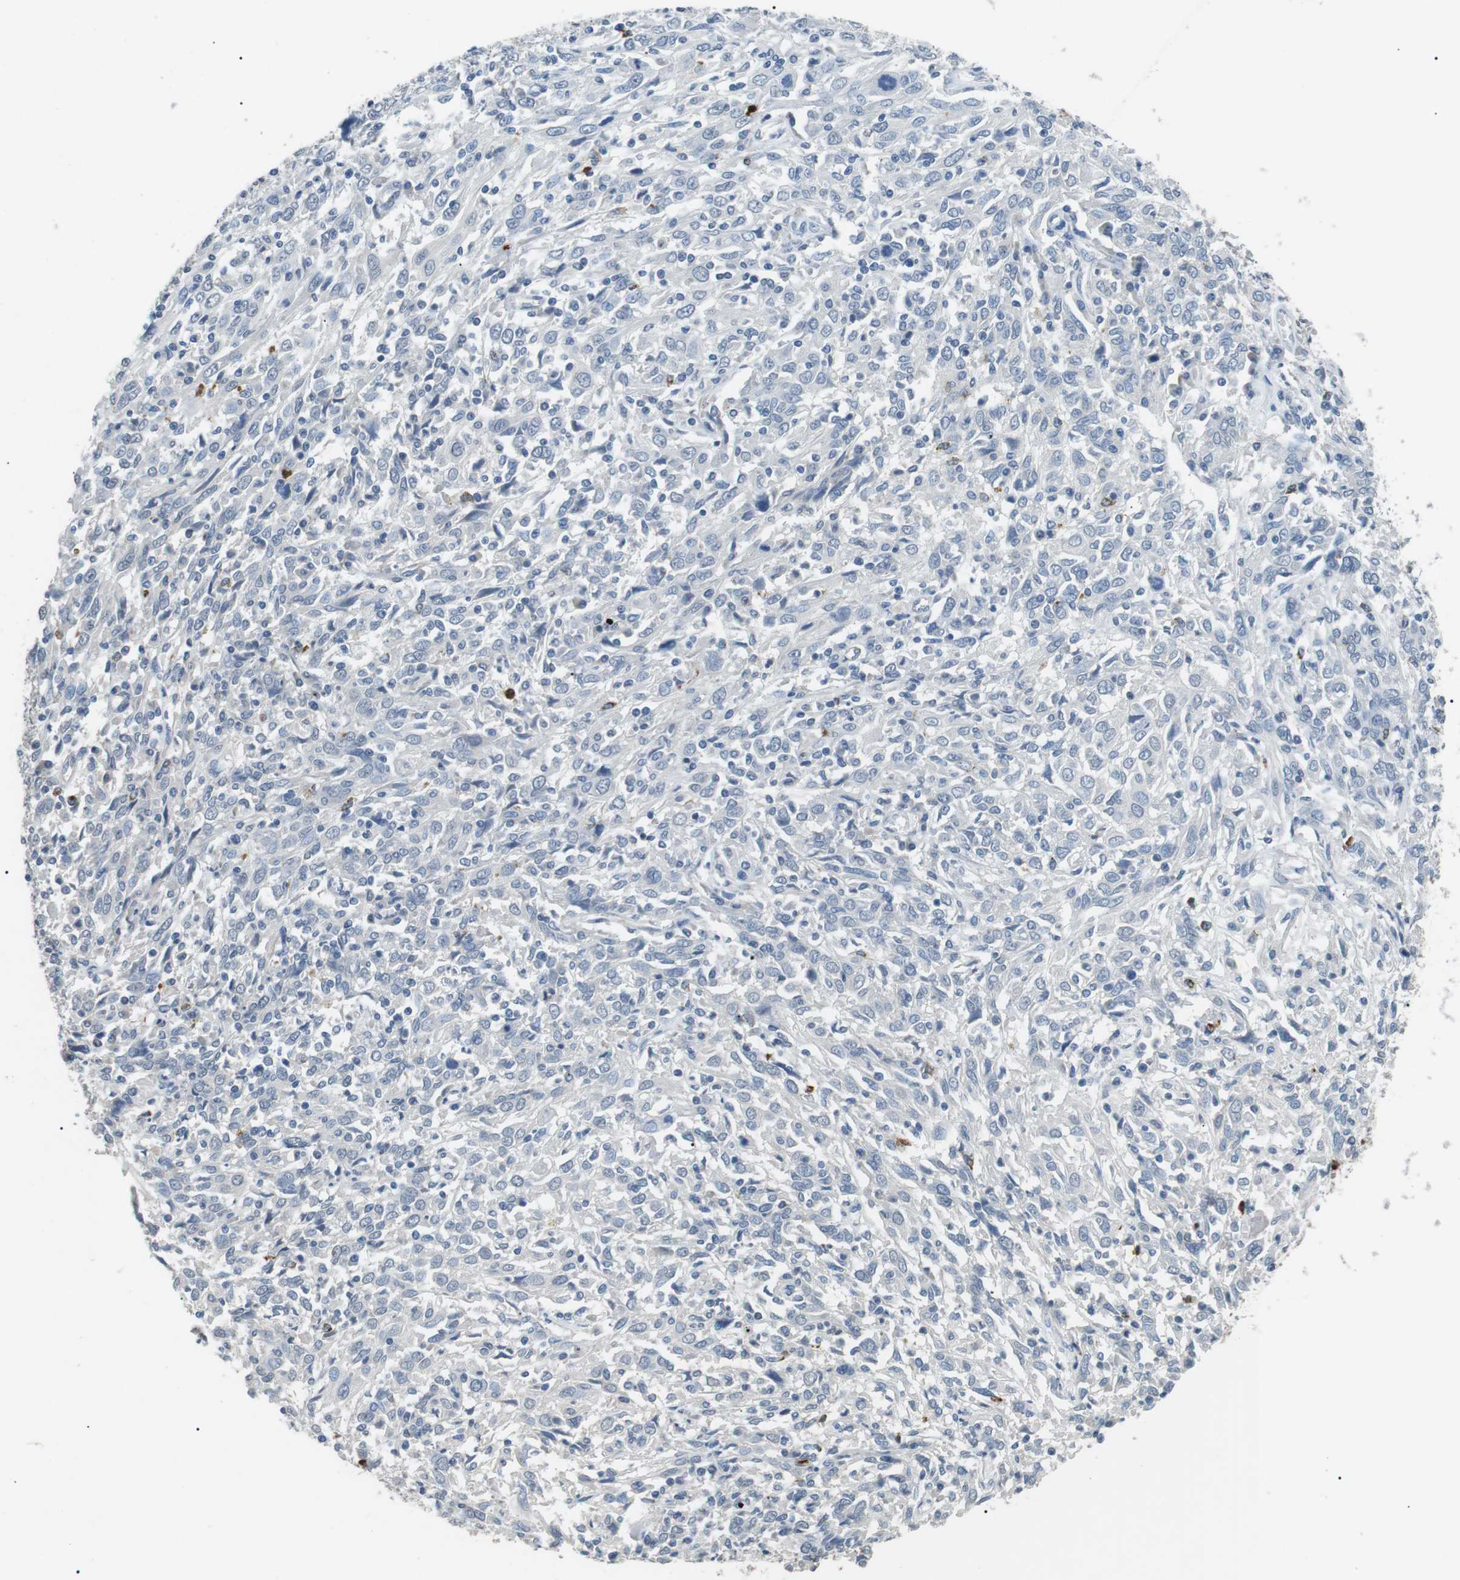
{"staining": {"intensity": "negative", "quantity": "none", "location": "none"}, "tissue": "cervical cancer", "cell_type": "Tumor cells", "image_type": "cancer", "snomed": [{"axis": "morphology", "description": "Squamous cell carcinoma, NOS"}, {"axis": "topography", "description": "Cervix"}], "caption": "The immunohistochemistry image has no significant expression in tumor cells of cervical cancer (squamous cell carcinoma) tissue.", "gene": "GZMM", "patient": {"sex": "female", "age": 46}}